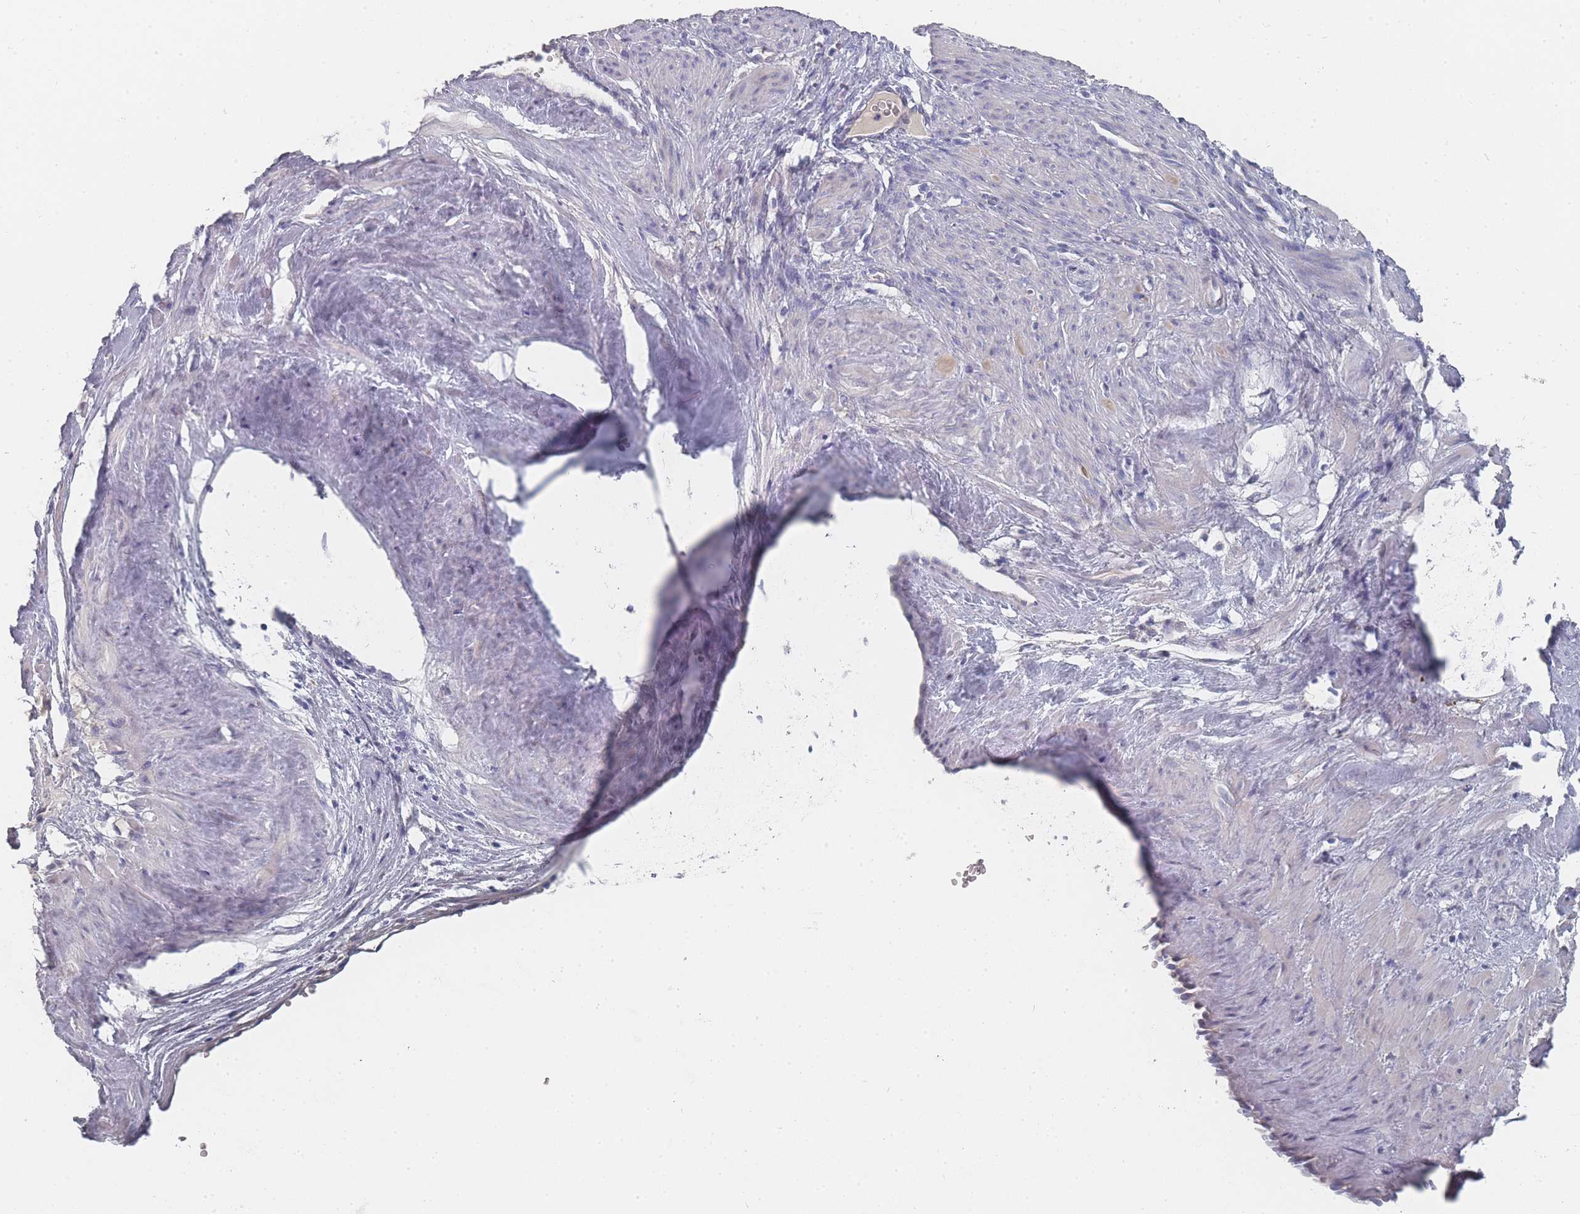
{"staining": {"intensity": "negative", "quantity": "none", "location": "none"}, "tissue": "smooth muscle", "cell_type": "Smooth muscle cells", "image_type": "normal", "snomed": [{"axis": "morphology", "description": "Normal tissue, NOS"}, {"axis": "topography", "description": "Endometrium"}], "caption": "High power microscopy image of an IHC photomicrograph of normal smooth muscle, revealing no significant positivity in smooth muscle cells. Nuclei are stained in blue.", "gene": "SLC35E4", "patient": {"sex": "female", "age": 33}}